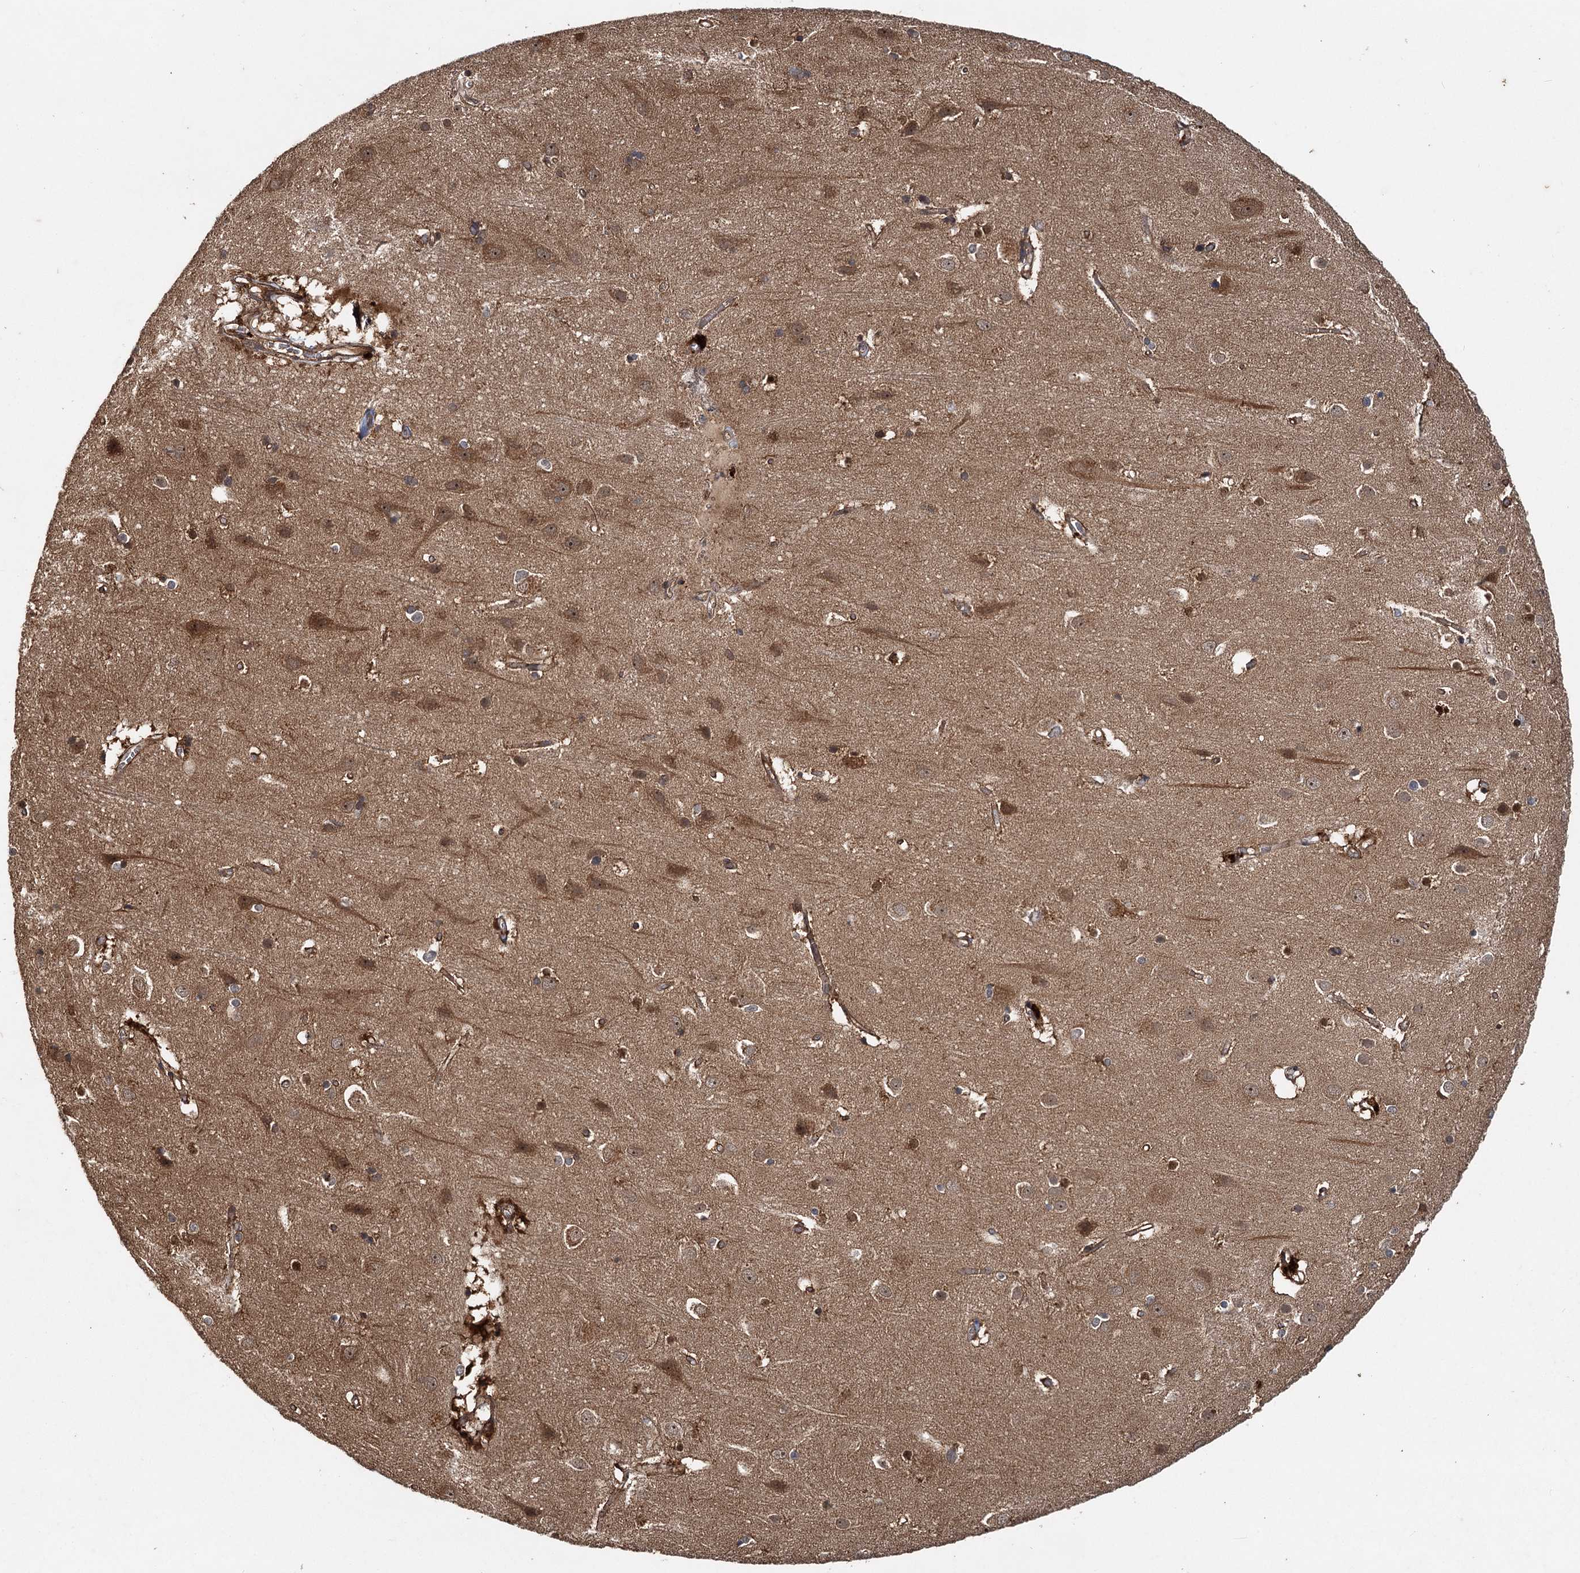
{"staining": {"intensity": "moderate", "quantity": ">75%", "location": "cytoplasmic/membranous"}, "tissue": "cerebral cortex", "cell_type": "Endothelial cells", "image_type": "normal", "snomed": [{"axis": "morphology", "description": "Normal tissue, NOS"}, {"axis": "topography", "description": "Cerebral cortex"}], "caption": "A high-resolution histopathology image shows IHC staining of unremarkable cerebral cortex, which displays moderate cytoplasmic/membranous positivity in about >75% of endothelial cells. The staining was performed using DAB to visualize the protein expression in brown, while the nuclei were stained in blue with hematoxylin (Magnification: 20x).", "gene": "INSIG2", "patient": {"sex": "male", "age": 54}}